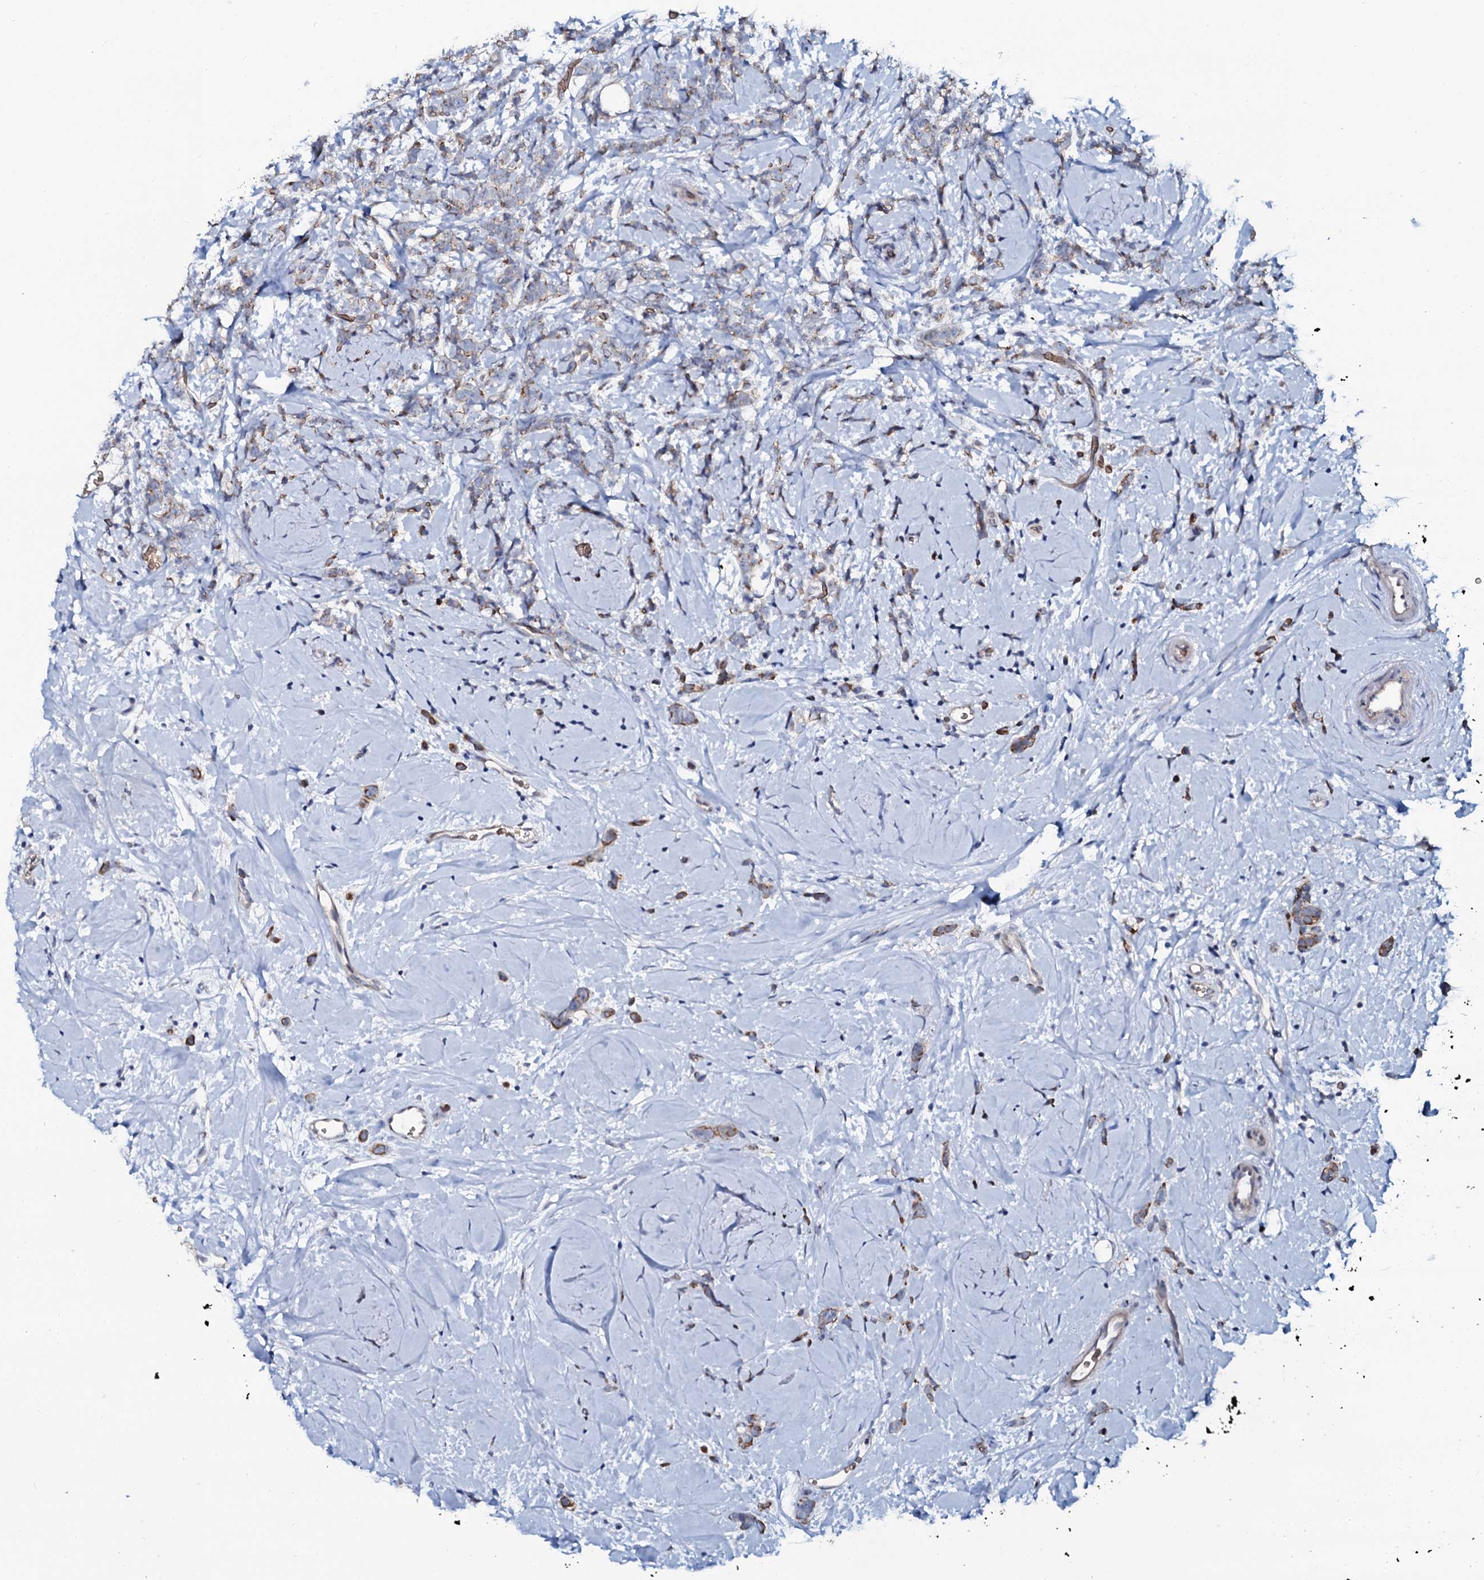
{"staining": {"intensity": "weak", "quantity": "25%-75%", "location": "cytoplasmic/membranous"}, "tissue": "breast cancer", "cell_type": "Tumor cells", "image_type": "cancer", "snomed": [{"axis": "morphology", "description": "Lobular carcinoma"}, {"axis": "topography", "description": "Breast"}], "caption": "Immunohistochemistry (IHC) image of neoplastic tissue: breast cancer stained using IHC exhibits low levels of weak protein expression localized specifically in the cytoplasmic/membranous of tumor cells, appearing as a cytoplasmic/membranous brown color.", "gene": "C10orf88", "patient": {"sex": "female", "age": 58}}